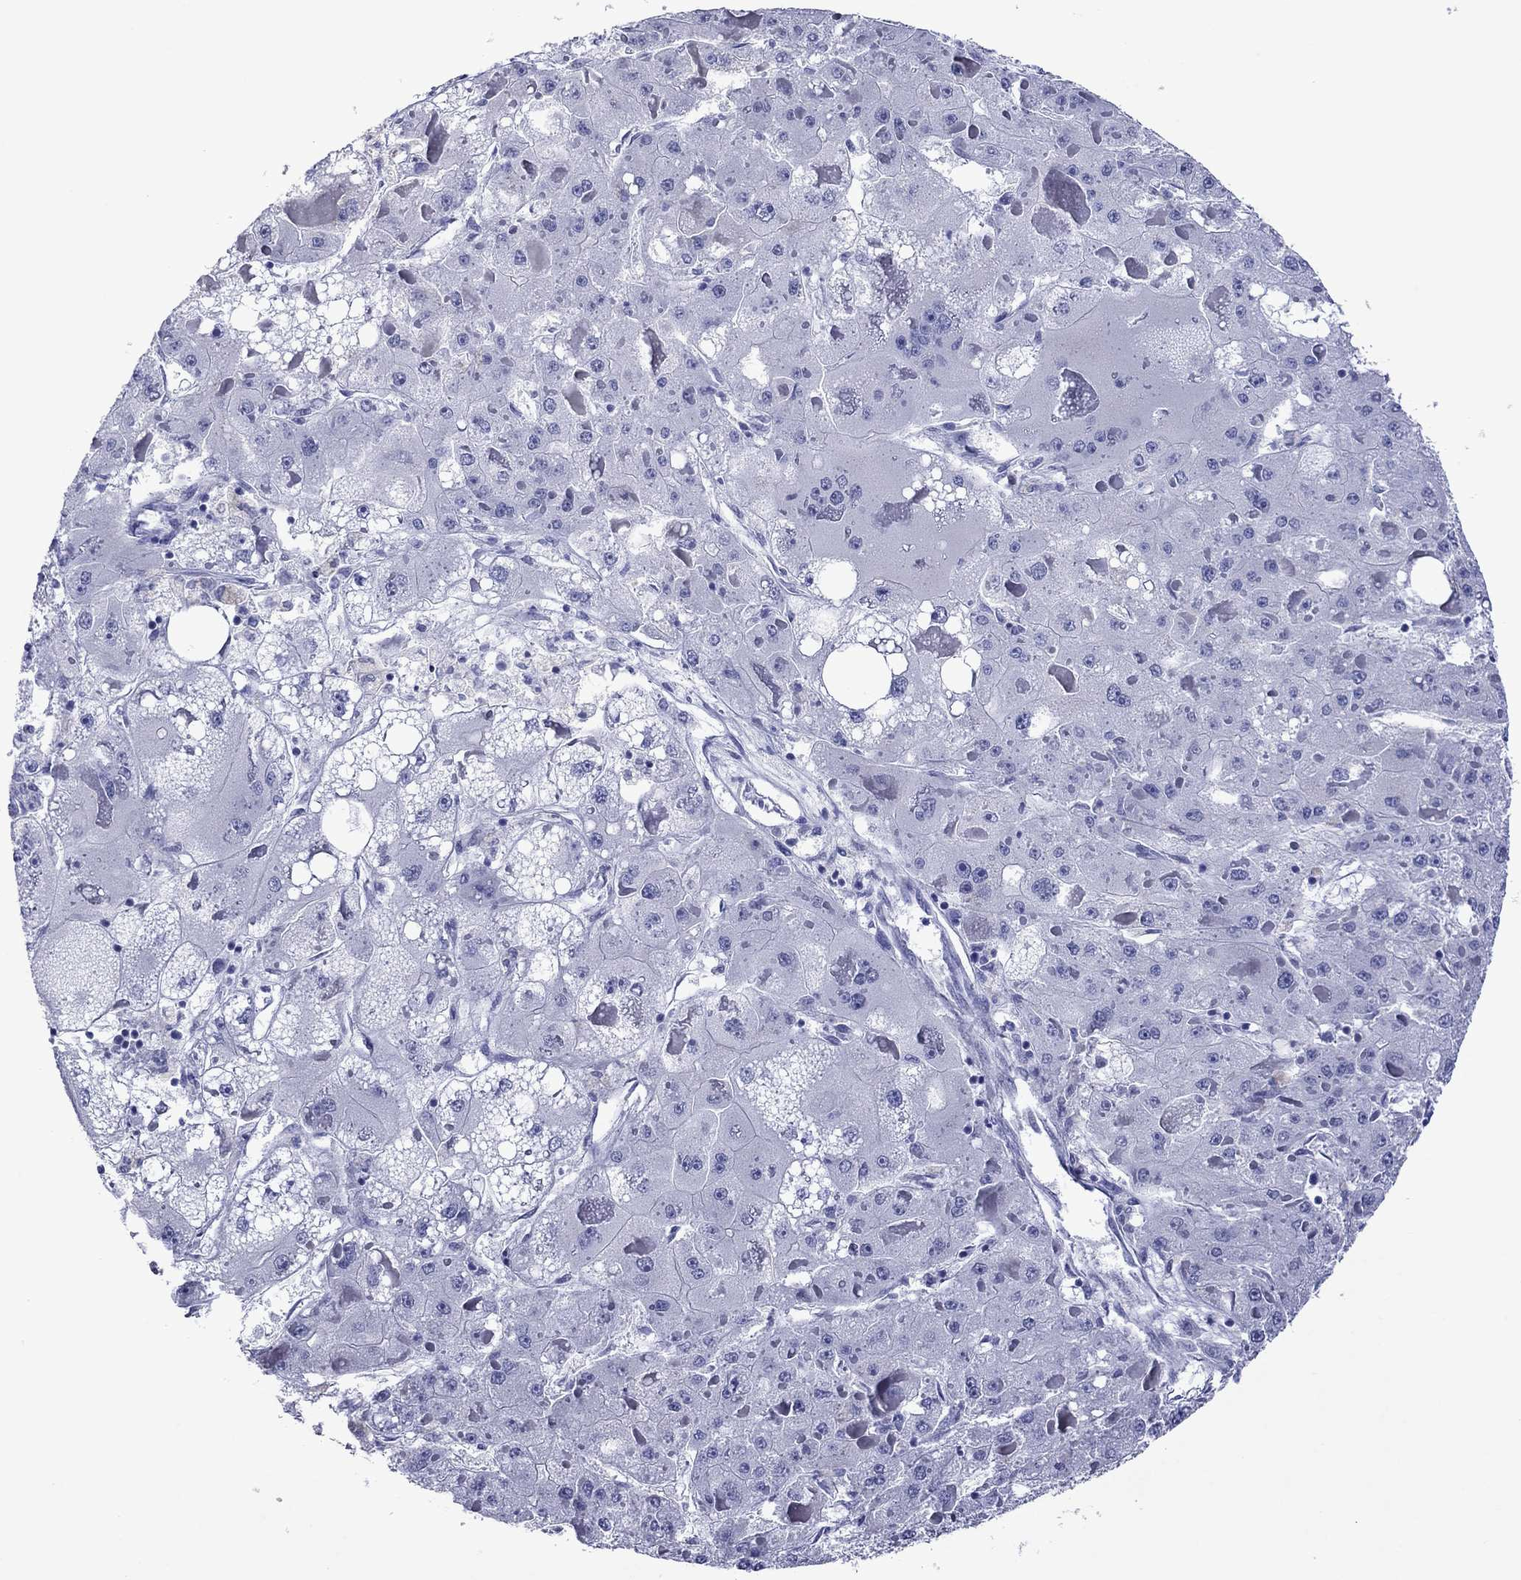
{"staining": {"intensity": "negative", "quantity": "none", "location": "none"}, "tissue": "liver cancer", "cell_type": "Tumor cells", "image_type": "cancer", "snomed": [{"axis": "morphology", "description": "Carcinoma, Hepatocellular, NOS"}, {"axis": "topography", "description": "Liver"}], "caption": "Tumor cells show no significant protein expression in hepatocellular carcinoma (liver). (Brightfield microscopy of DAB (3,3'-diaminobenzidine) IHC at high magnification).", "gene": "PIWIL1", "patient": {"sex": "female", "age": 73}}